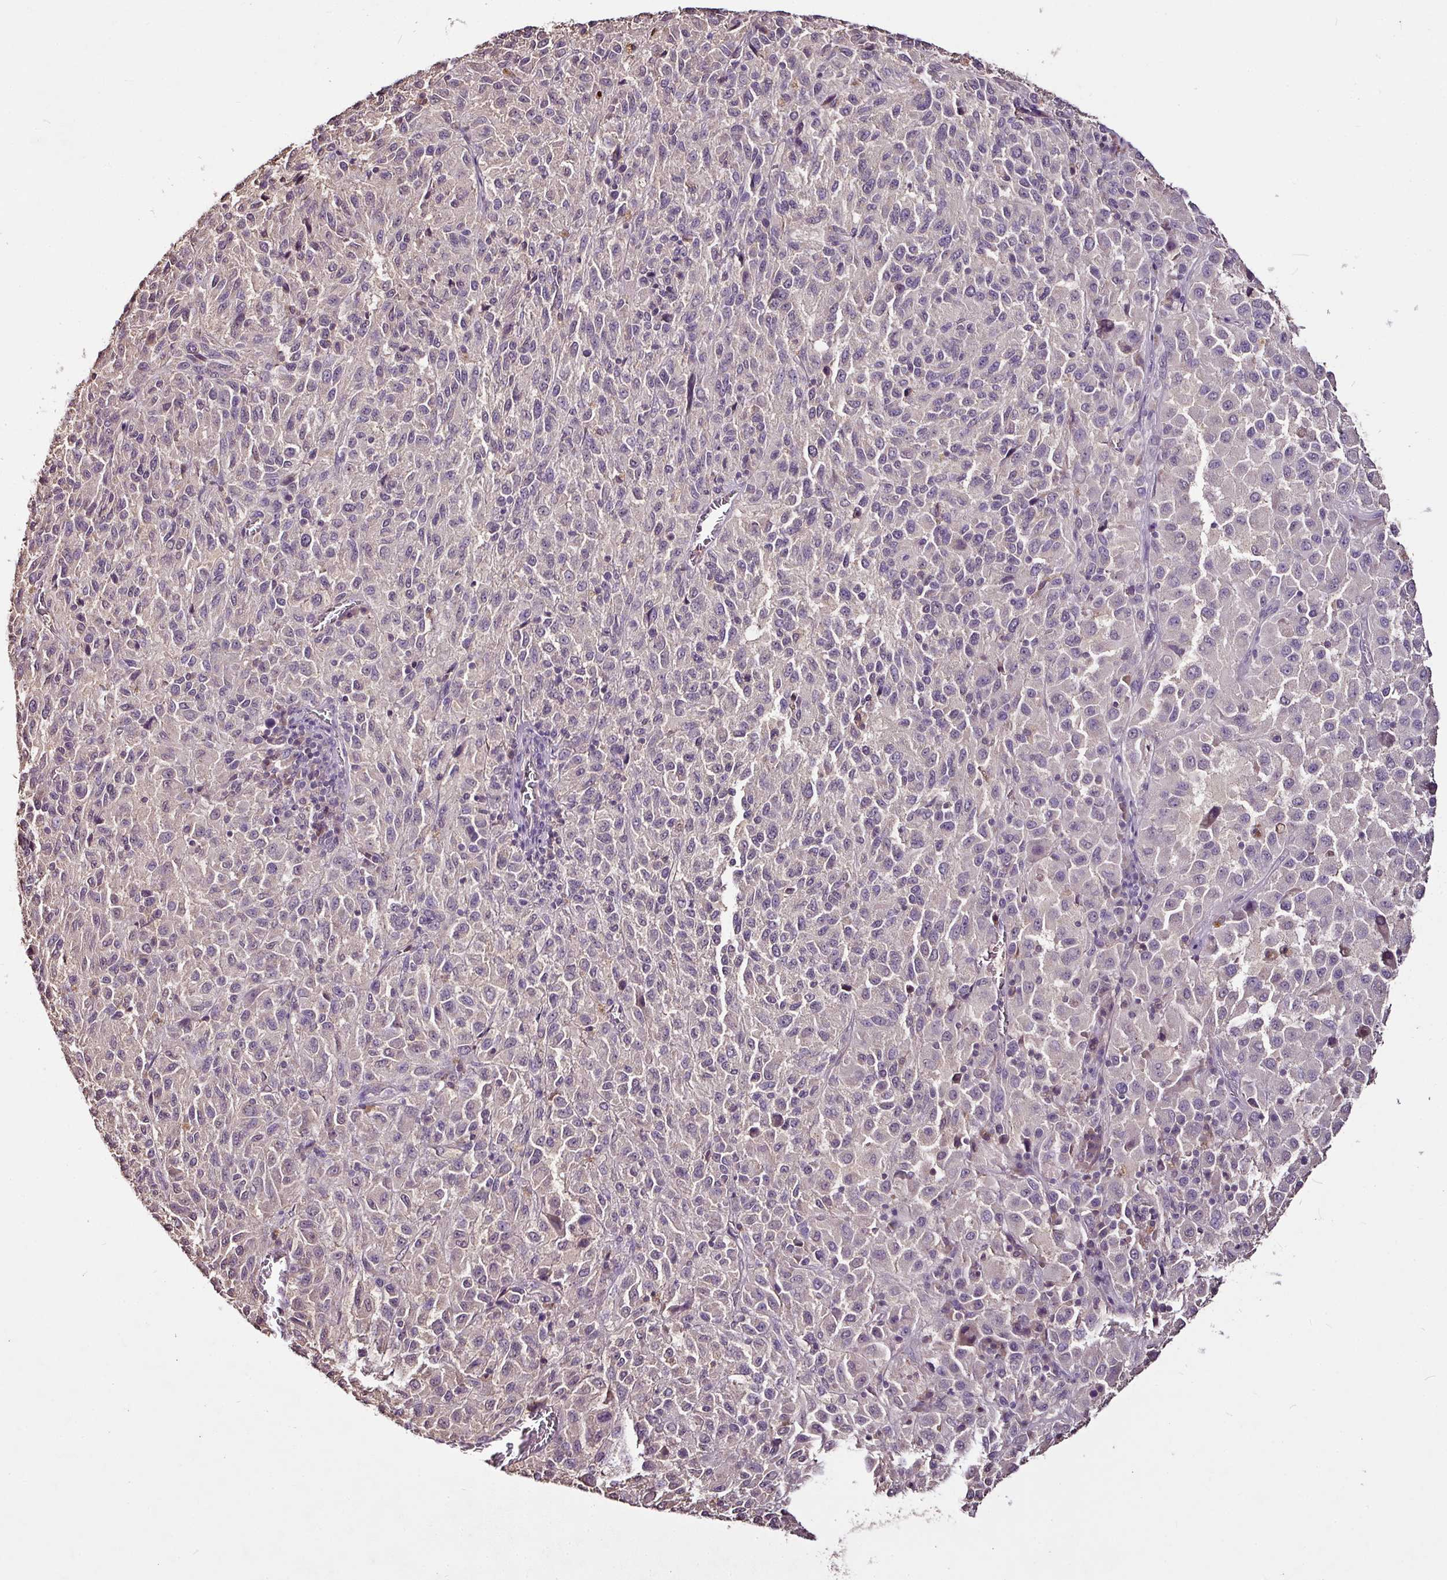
{"staining": {"intensity": "weak", "quantity": "<25%", "location": "nuclear"}, "tissue": "melanoma", "cell_type": "Tumor cells", "image_type": "cancer", "snomed": [{"axis": "morphology", "description": "Malignant melanoma, Metastatic site"}, {"axis": "topography", "description": "Lung"}], "caption": "Immunohistochemistry of human malignant melanoma (metastatic site) demonstrates no positivity in tumor cells.", "gene": "RPL38", "patient": {"sex": "male", "age": 64}}